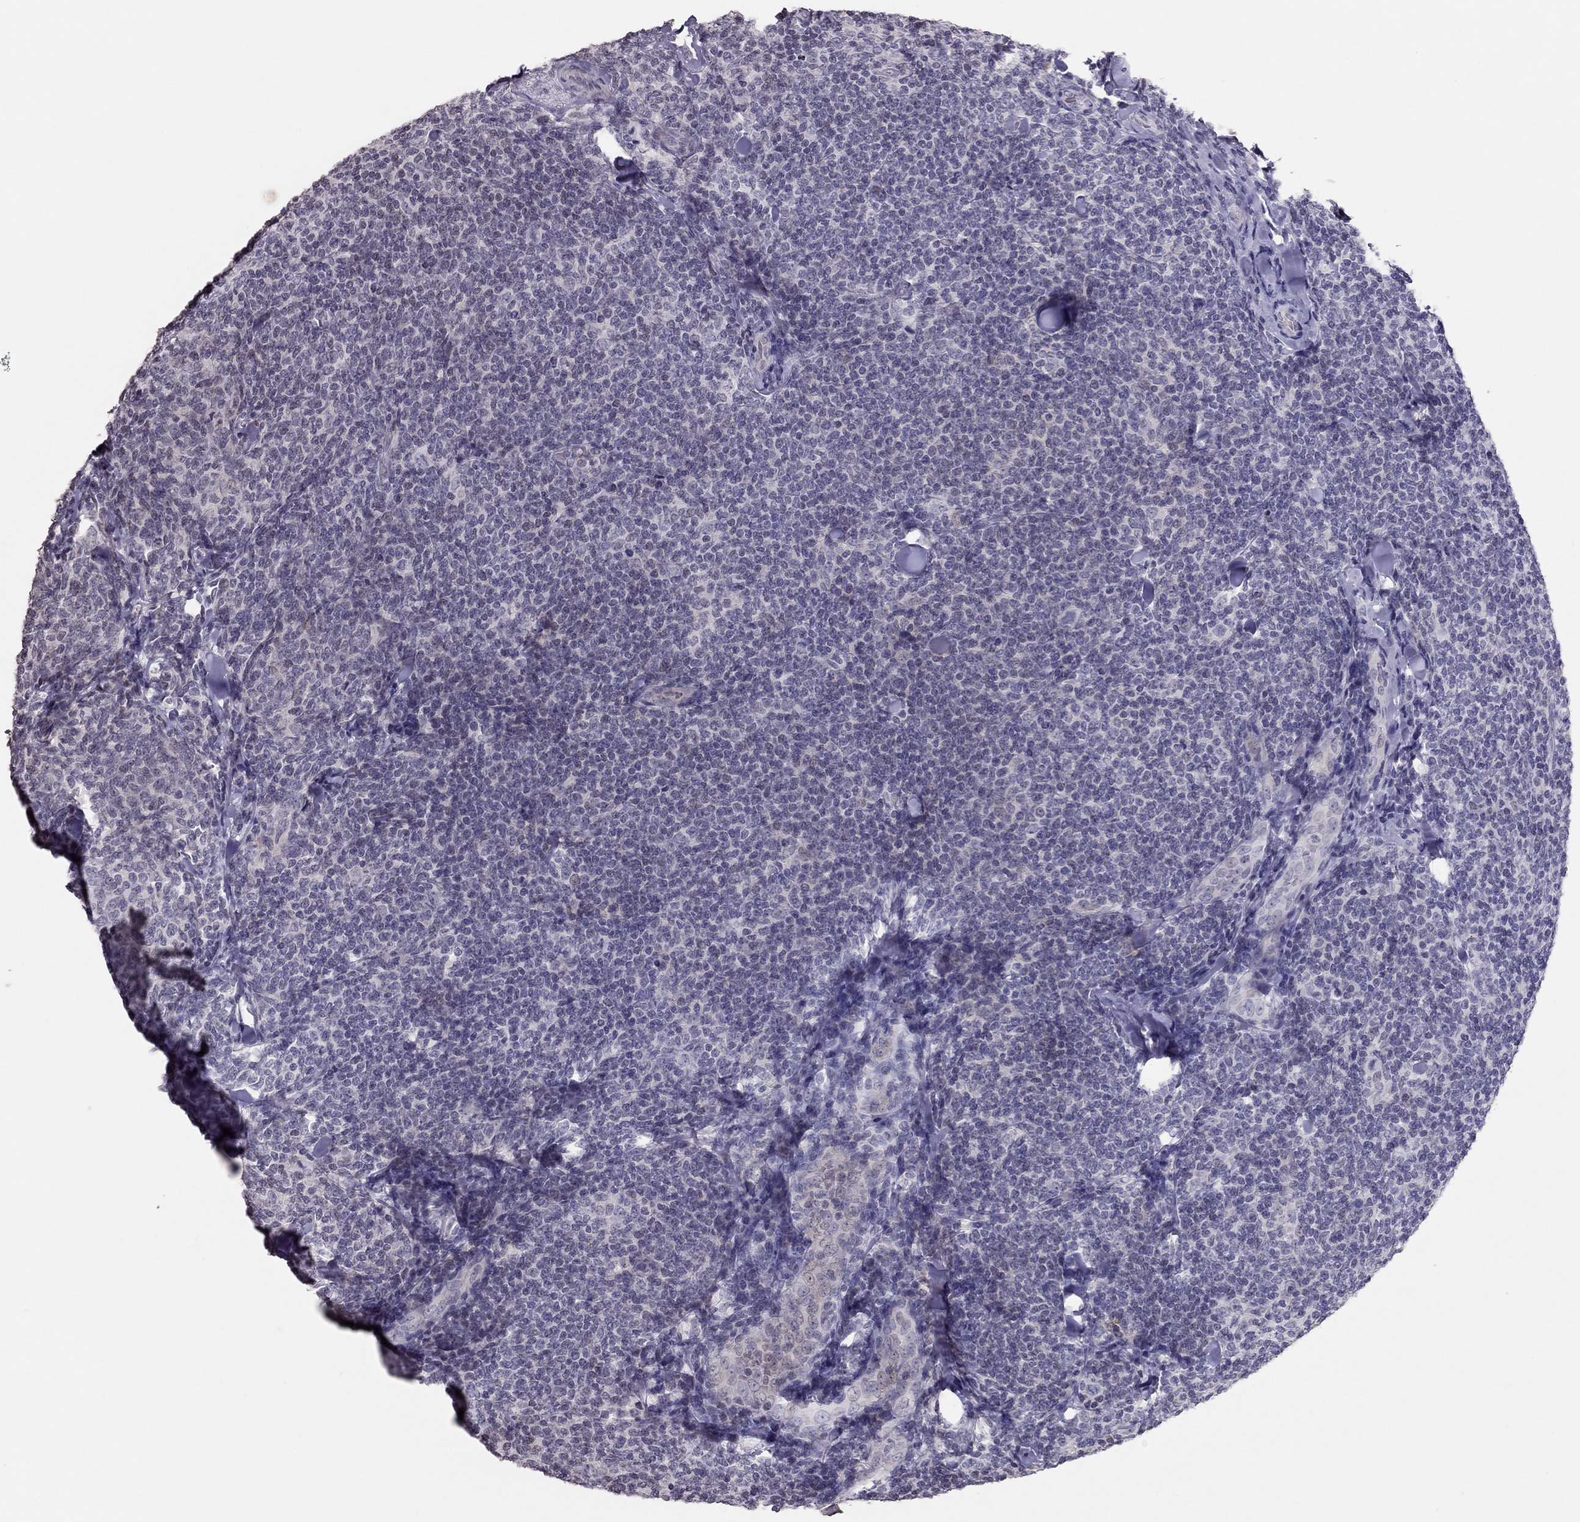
{"staining": {"intensity": "negative", "quantity": "none", "location": "none"}, "tissue": "lymphoma", "cell_type": "Tumor cells", "image_type": "cancer", "snomed": [{"axis": "morphology", "description": "Malignant lymphoma, non-Hodgkin's type, Low grade"}, {"axis": "topography", "description": "Lymph node"}], "caption": "An immunohistochemistry micrograph of malignant lymphoma, non-Hodgkin's type (low-grade) is shown. There is no staining in tumor cells of malignant lymphoma, non-Hodgkin's type (low-grade).", "gene": "TSHB", "patient": {"sex": "female", "age": 56}}